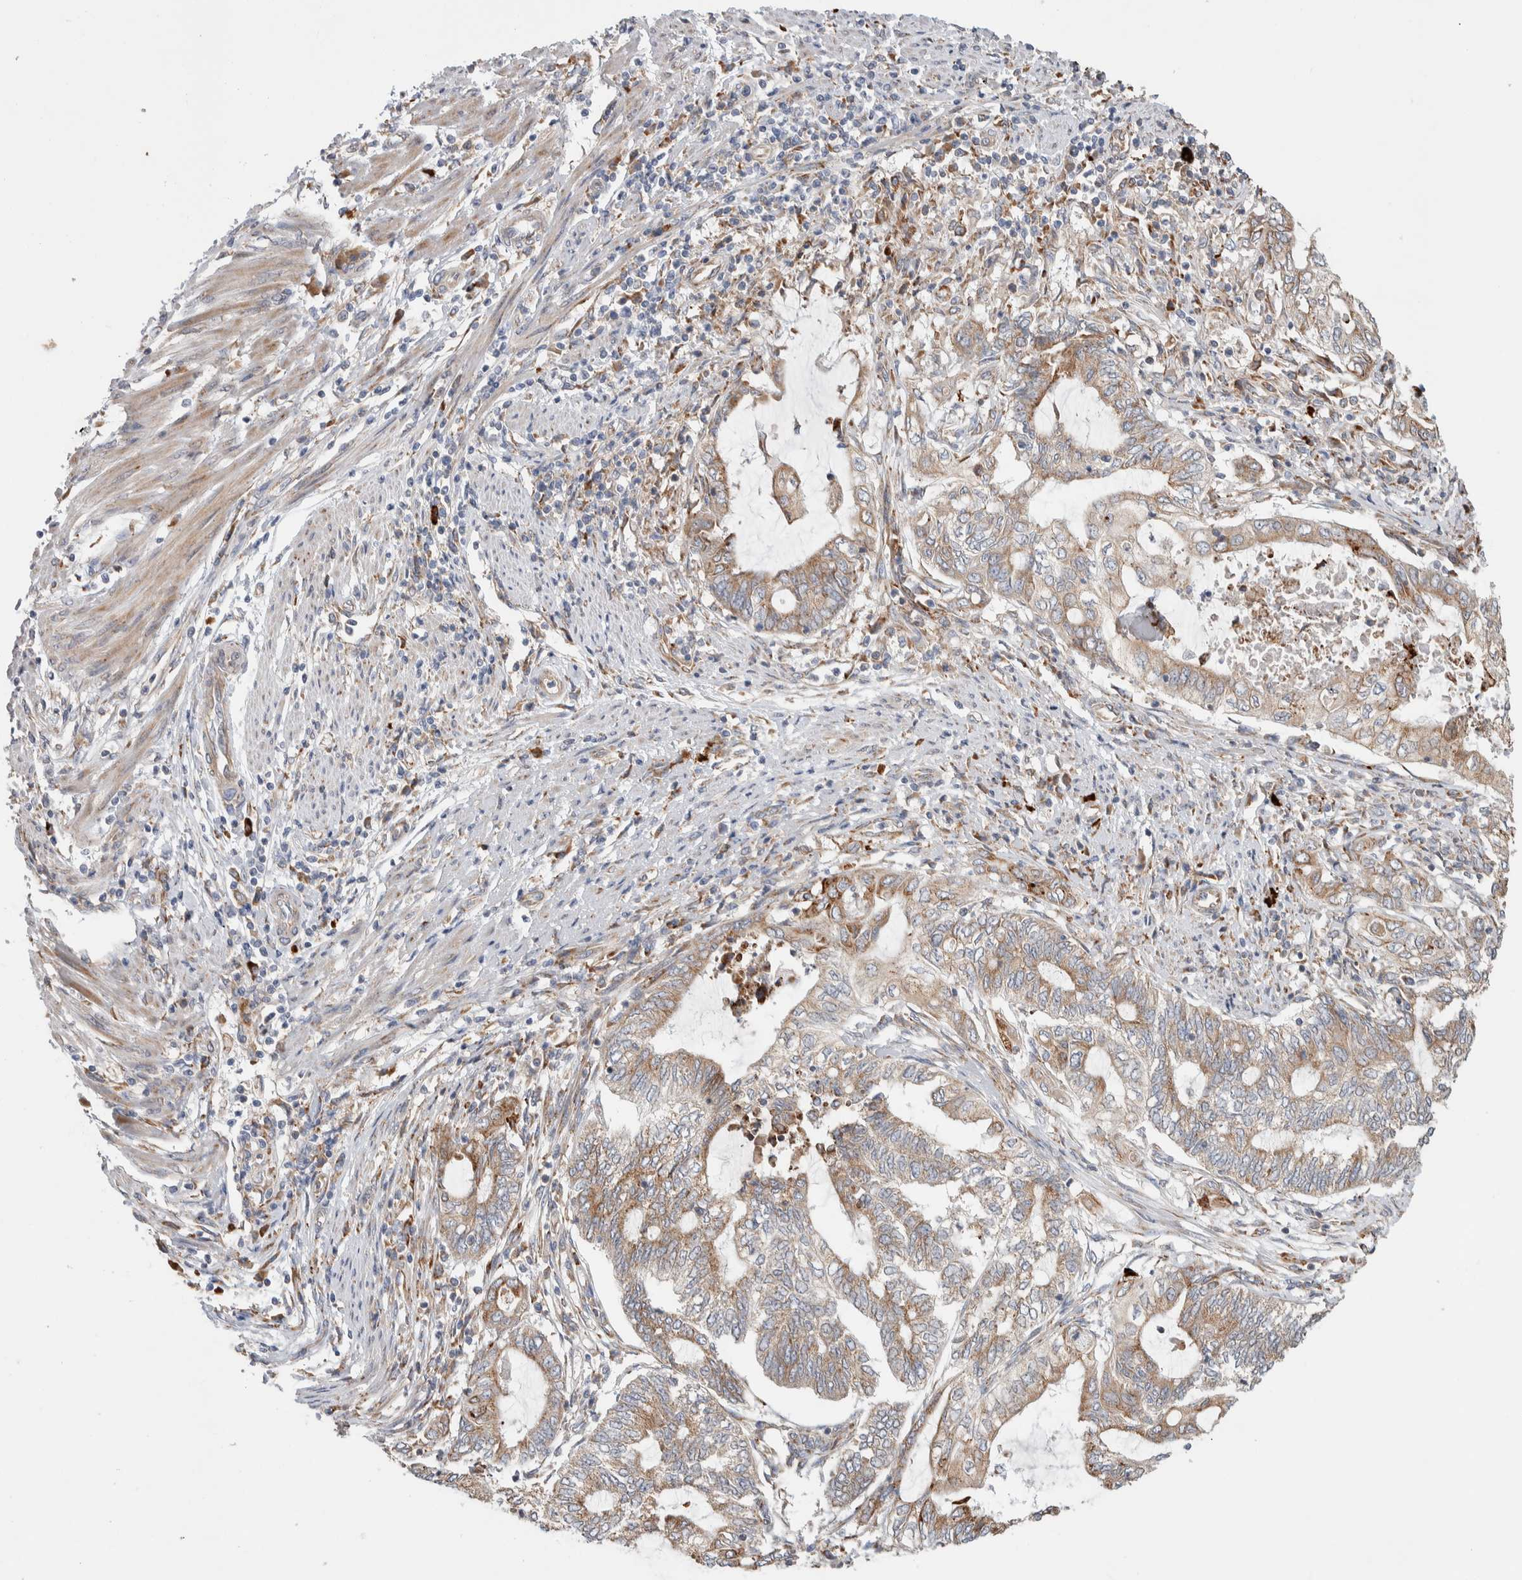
{"staining": {"intensity": "weak", "quantity": "25%-75%", "location": "cytoplasmic/membranous"}, "tissue": "endometrial cancer", "cell_type": "Tumor cells", "image_type": "cancer", "snomed": [{"axis": "morphology", "description": "Adenocarcinoma, NOS"}, {"axis": "topography", "description": "Uterus"}, {"axis": "topography", "description": "Endometrium"}], "caption": "Immunohistochemical staining of endometrial adenocarcinoma exhibits low levels of weak cytoplasmic/membranous staining in approximately 25%-75% of tumor cells. (DAB IHC with brightfield microscopy, high magnification).", "gene": "ADCY8", "patient": {"sex": "female", "age": 70}}